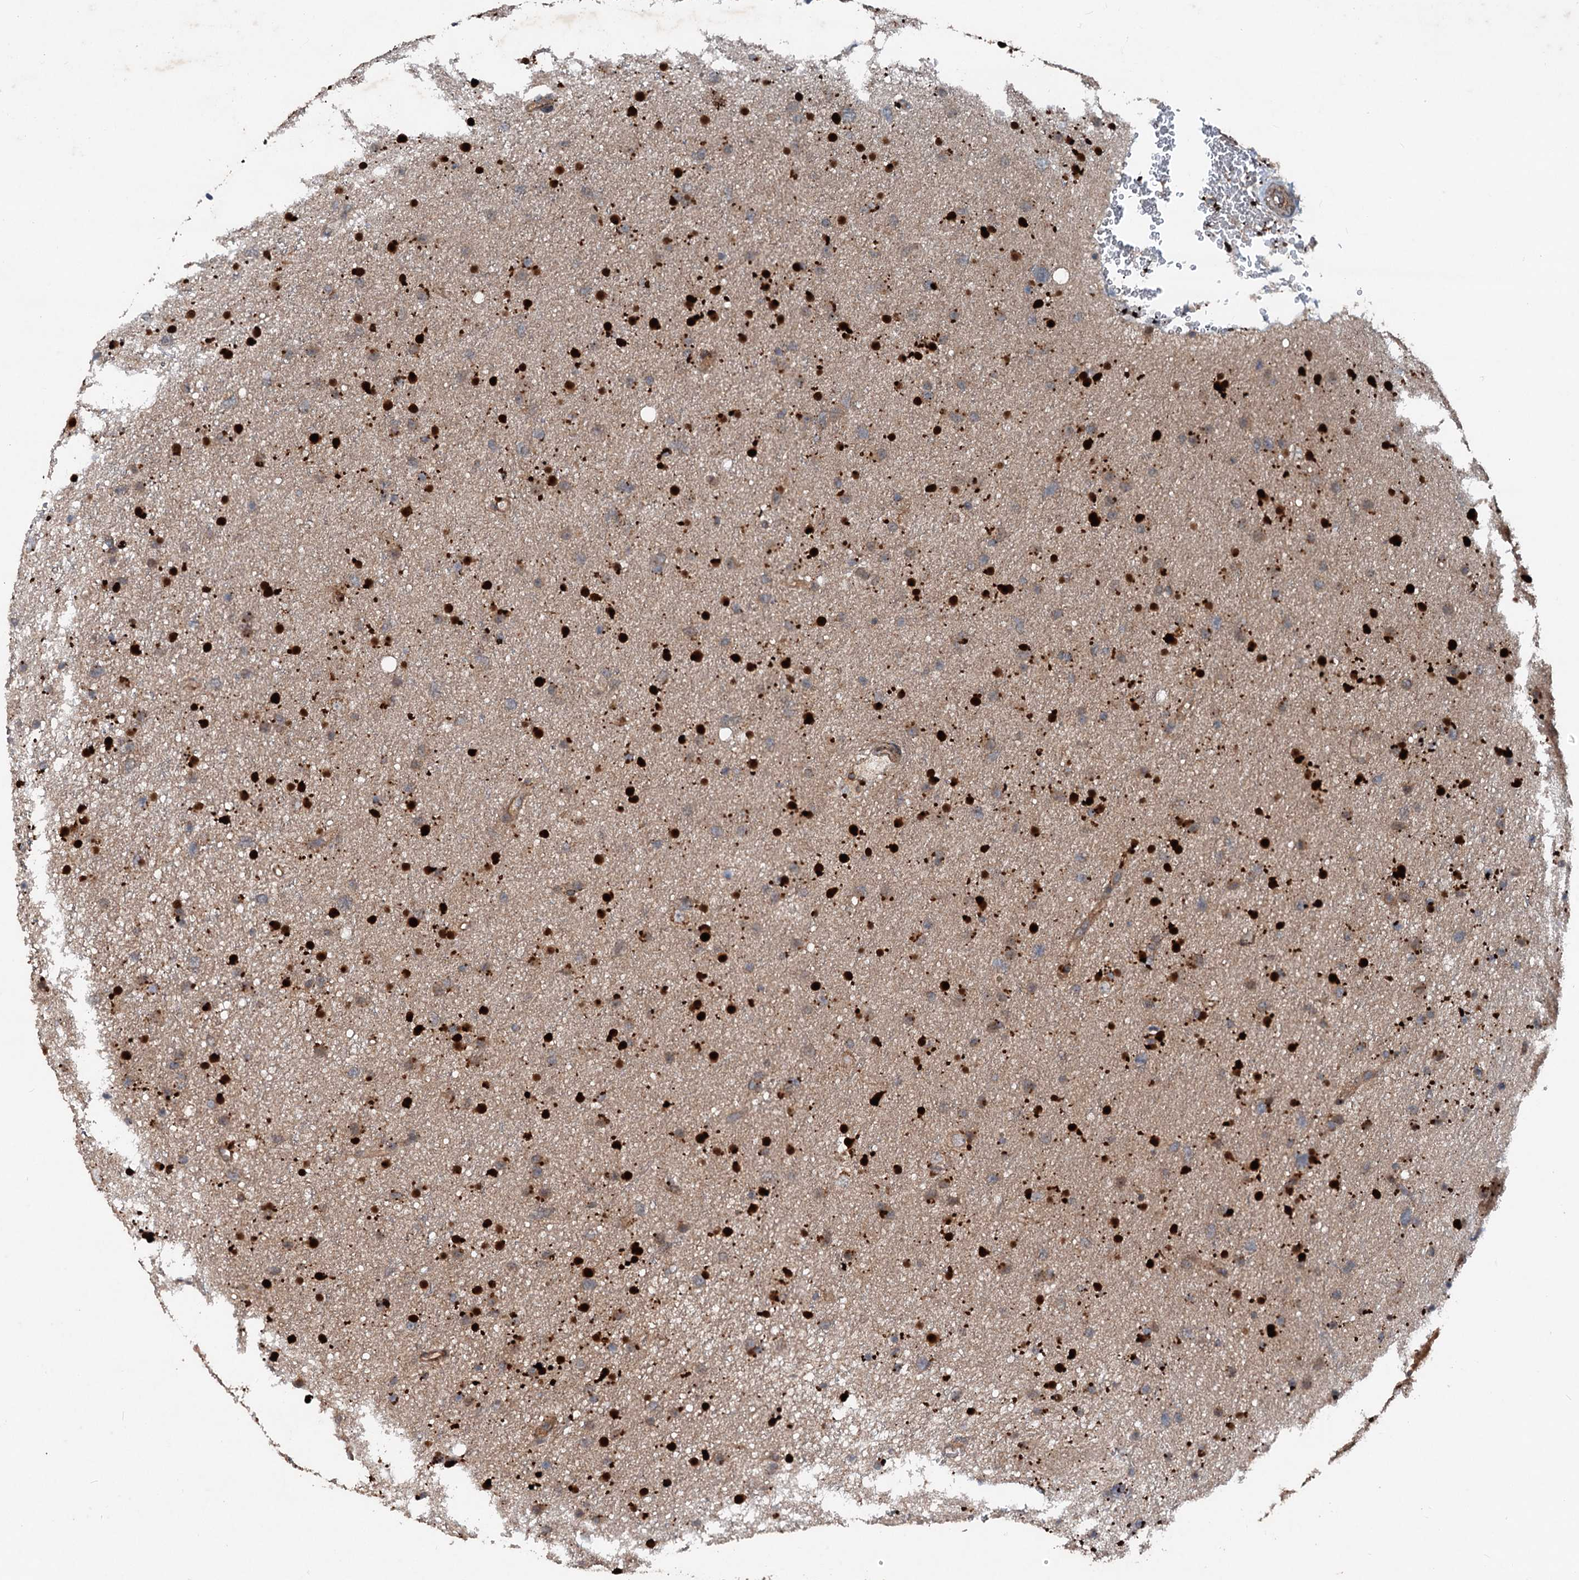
{"staining": {"intensity": "strong", "quantity": "25%-75%", "location": "nuclear"}, "tissue": "glioma", "cell_type": "Tumor cells", "image_type": "cancer", "snomed": [{"axis": "morphology", "description": "Glioma, malignant, Low grade"}, {"axis": "topography", "description": "Cerebral cortex"}], "caption": "Strong nuclear staining is present in about 25%-75% of tumor cells in glioma.", "gene": "N4BP2L2", "patient": {"sex": "female", "age": 39}}